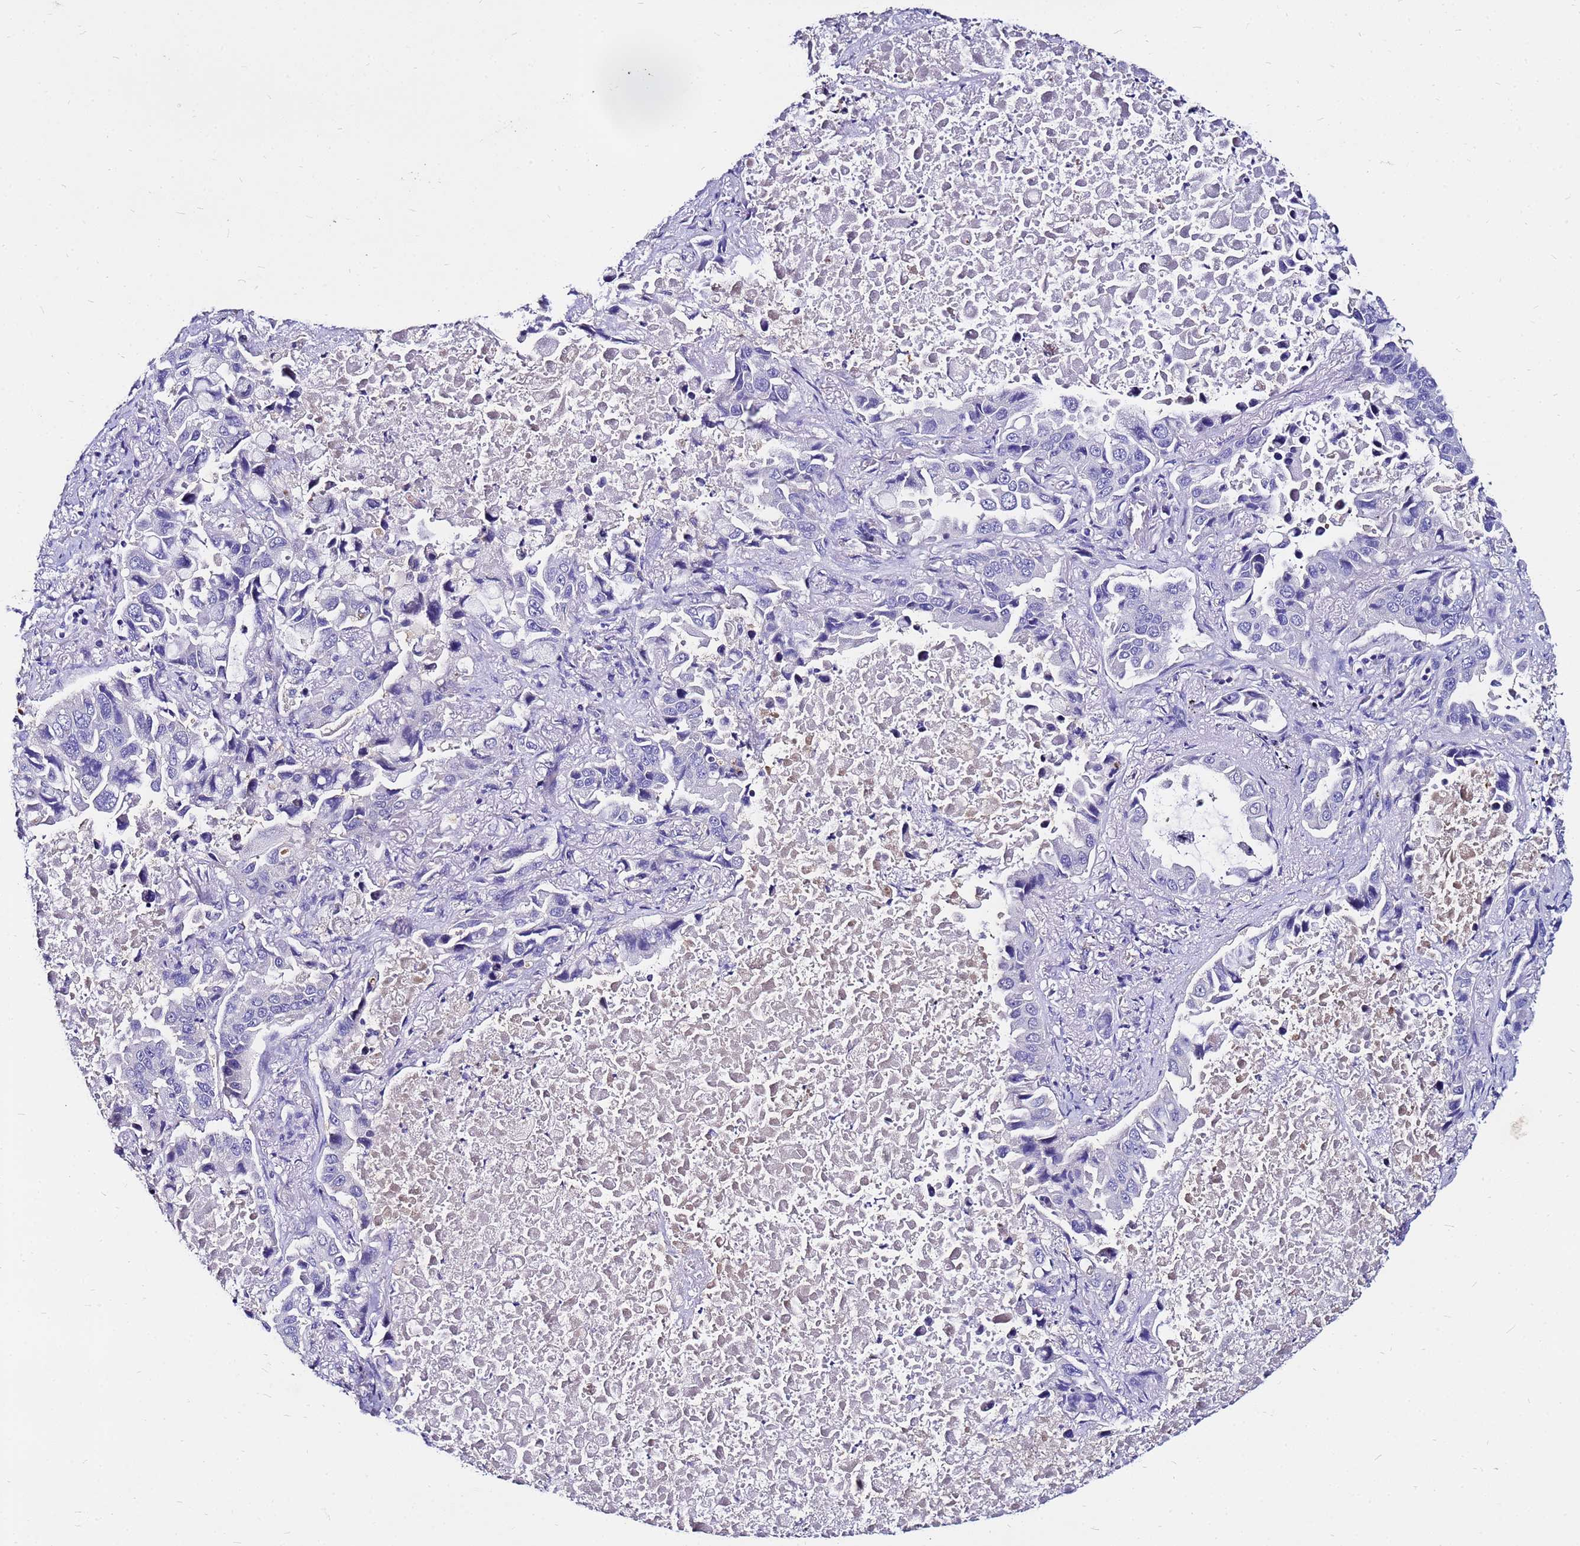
{"staining": {"intensity": "negative", "quantity": "none", "location": "none"}, "tissue": "lung cancer", "cell_type": "Tumor cells", "image_type": "cancer", "snomed": [{"axis": "morphology", "description": "Adenocarcinoma, NOS"}, {"axis": "topography", "description": "Lung"}], "caption": "This image is of lung cancer (adenocarcinoma) stained with immunohistochemistry to label a protein in brown with the nuclei are counter-stained blue. There is no positivity in tumor cells.", "gene": "FAM183A", "patient": {"sex": "male", "age": 64}}